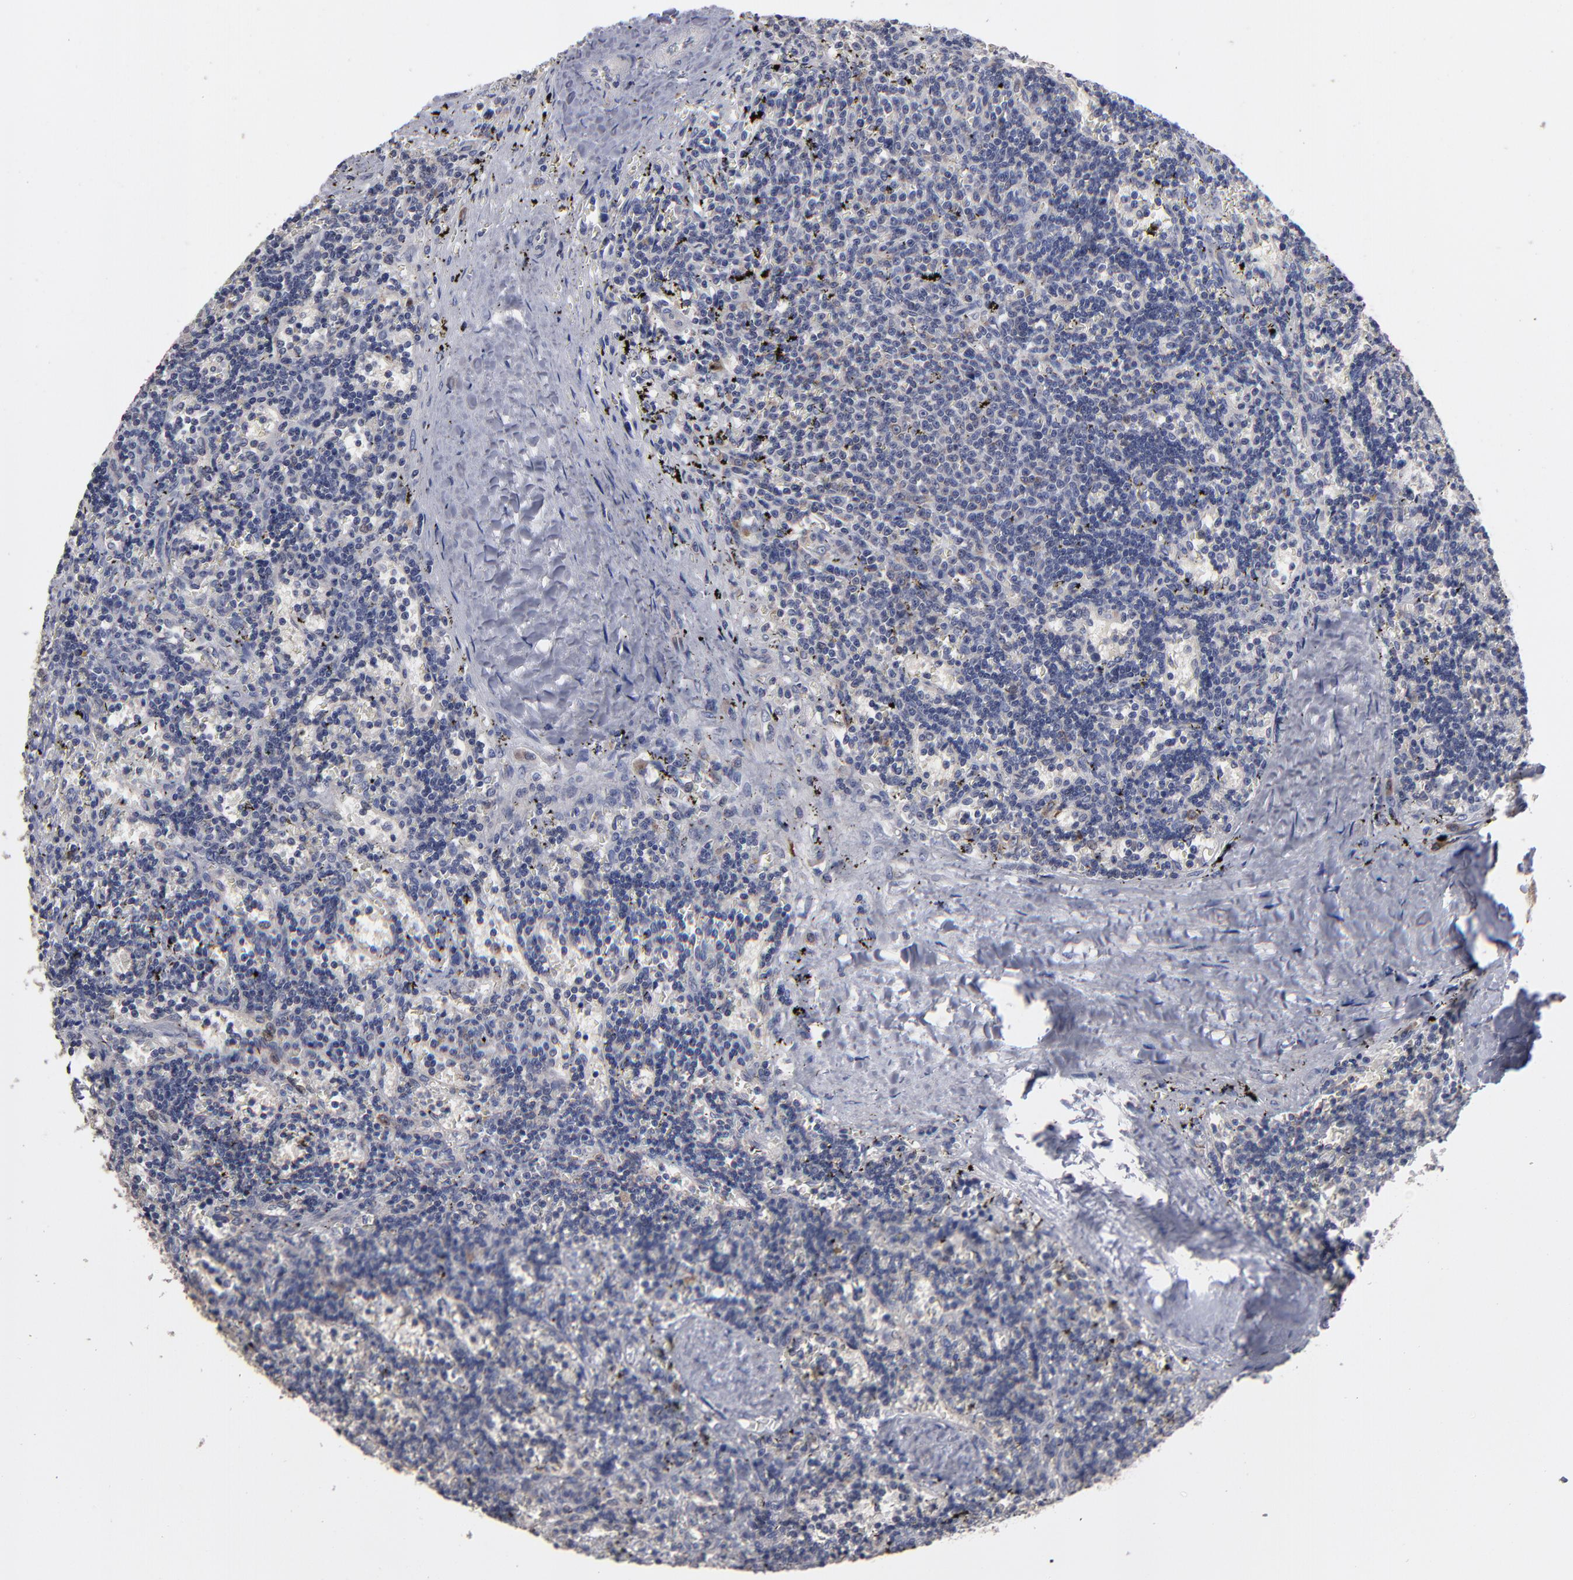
{"staining": {"intensity": "weak", "quantity": "<25%", "location": "cytoplasmic/membranous"}, "tissue": "lymphoma", "cell_type": "Tumor cells", "image_type": "cancer", "snomed": [{"axis": "morphology", "description": "Malignant lymphoma, non-Hodgkin's type, Low grade"}, {"axis": "topography", "description": "Spleen"}], "caption": "IHC histopathology image of neoplastic tissue: lymphoma stained with DAB displays no significant protein staining in tumor cells.", "gene": "CEP97", "patient": {"sex": "male", "age": 60}}